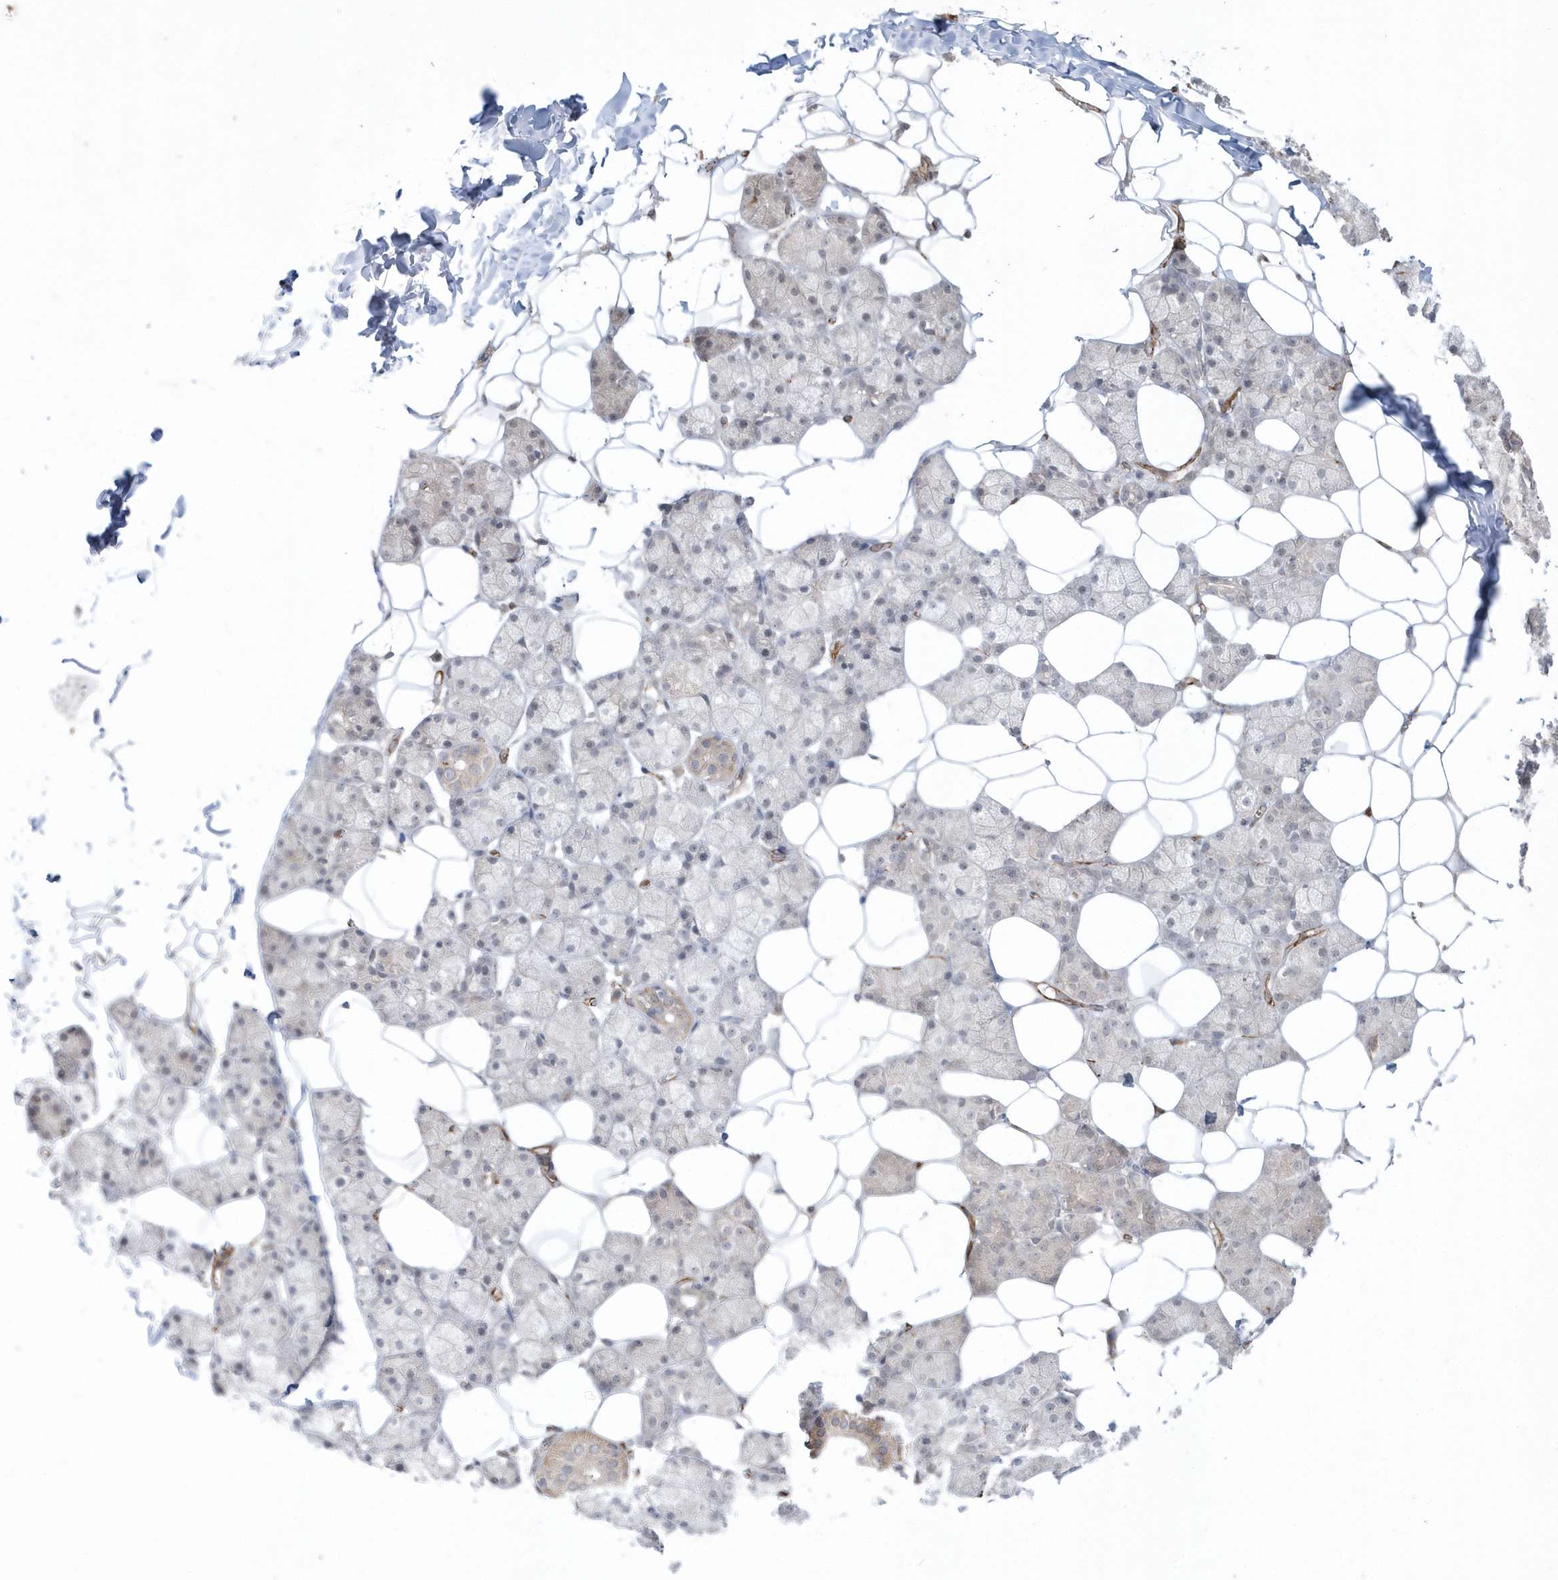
{"staining": {"intensity": "weak", "quantity": "<25%", "location": "cytoplasmic/membranous"}, "tissue": "salivary gland", "cell_type": "Glandular cells", "image_type": "normal", "snomed": [{"axis": "morphology", "description": "Normal tissue, NOS"}, {"axis": "topography", "description": "Salivary gland"}], "caption": "This histopathology image is of normal salivary gland stained with IHC to label a protein in brown with the nuclei are counter-stained blue. There is no positivity in glandular cells.", "gene": "DHX57", "patient": {"sex": "female", "age": 33}}